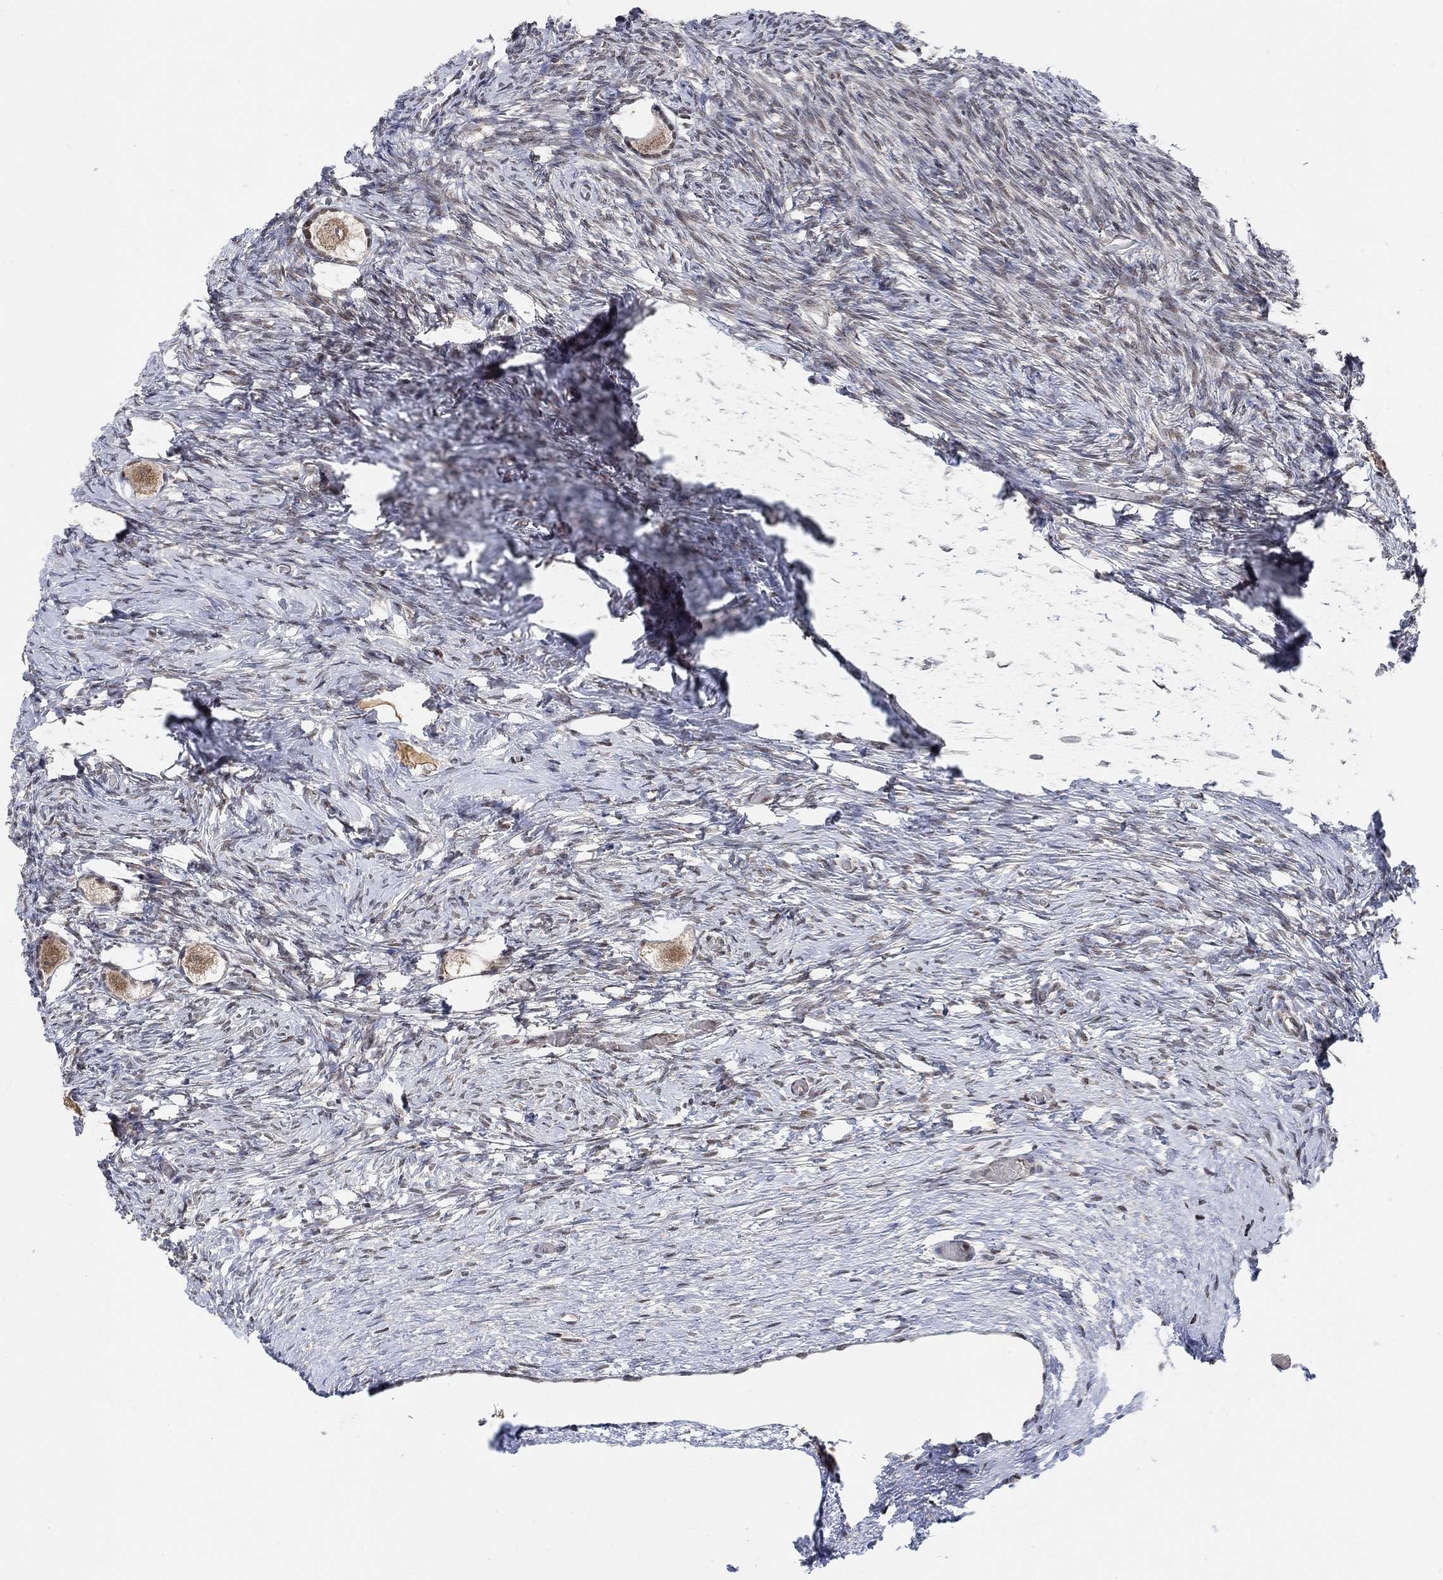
{"staining": {"intensity": "moderate", "quantity": "25%-75%", "location": "cytoplasmic/membranous"}, "tissue": "ovary", "cell_type": "Follicle cells", "image_type": "normal", "snomed": [{"axis": "morphology", "description": "Normal tissue, NOS"}, {"axis": "topography", "description": "Ovary"}], "caption": "High-magnification brightfield microscopy of normal ovary stained with DAB (3,3'-diaminobenzidine) (brown) and counterstained with hematoxylin (blue). follicle cells exhibit moderate cytoplasmic/membranous positivity is appreciated in approximately25%-75% of cells.", "gene": "THAP8", "patient": {"sex": "female", "age": 27}}